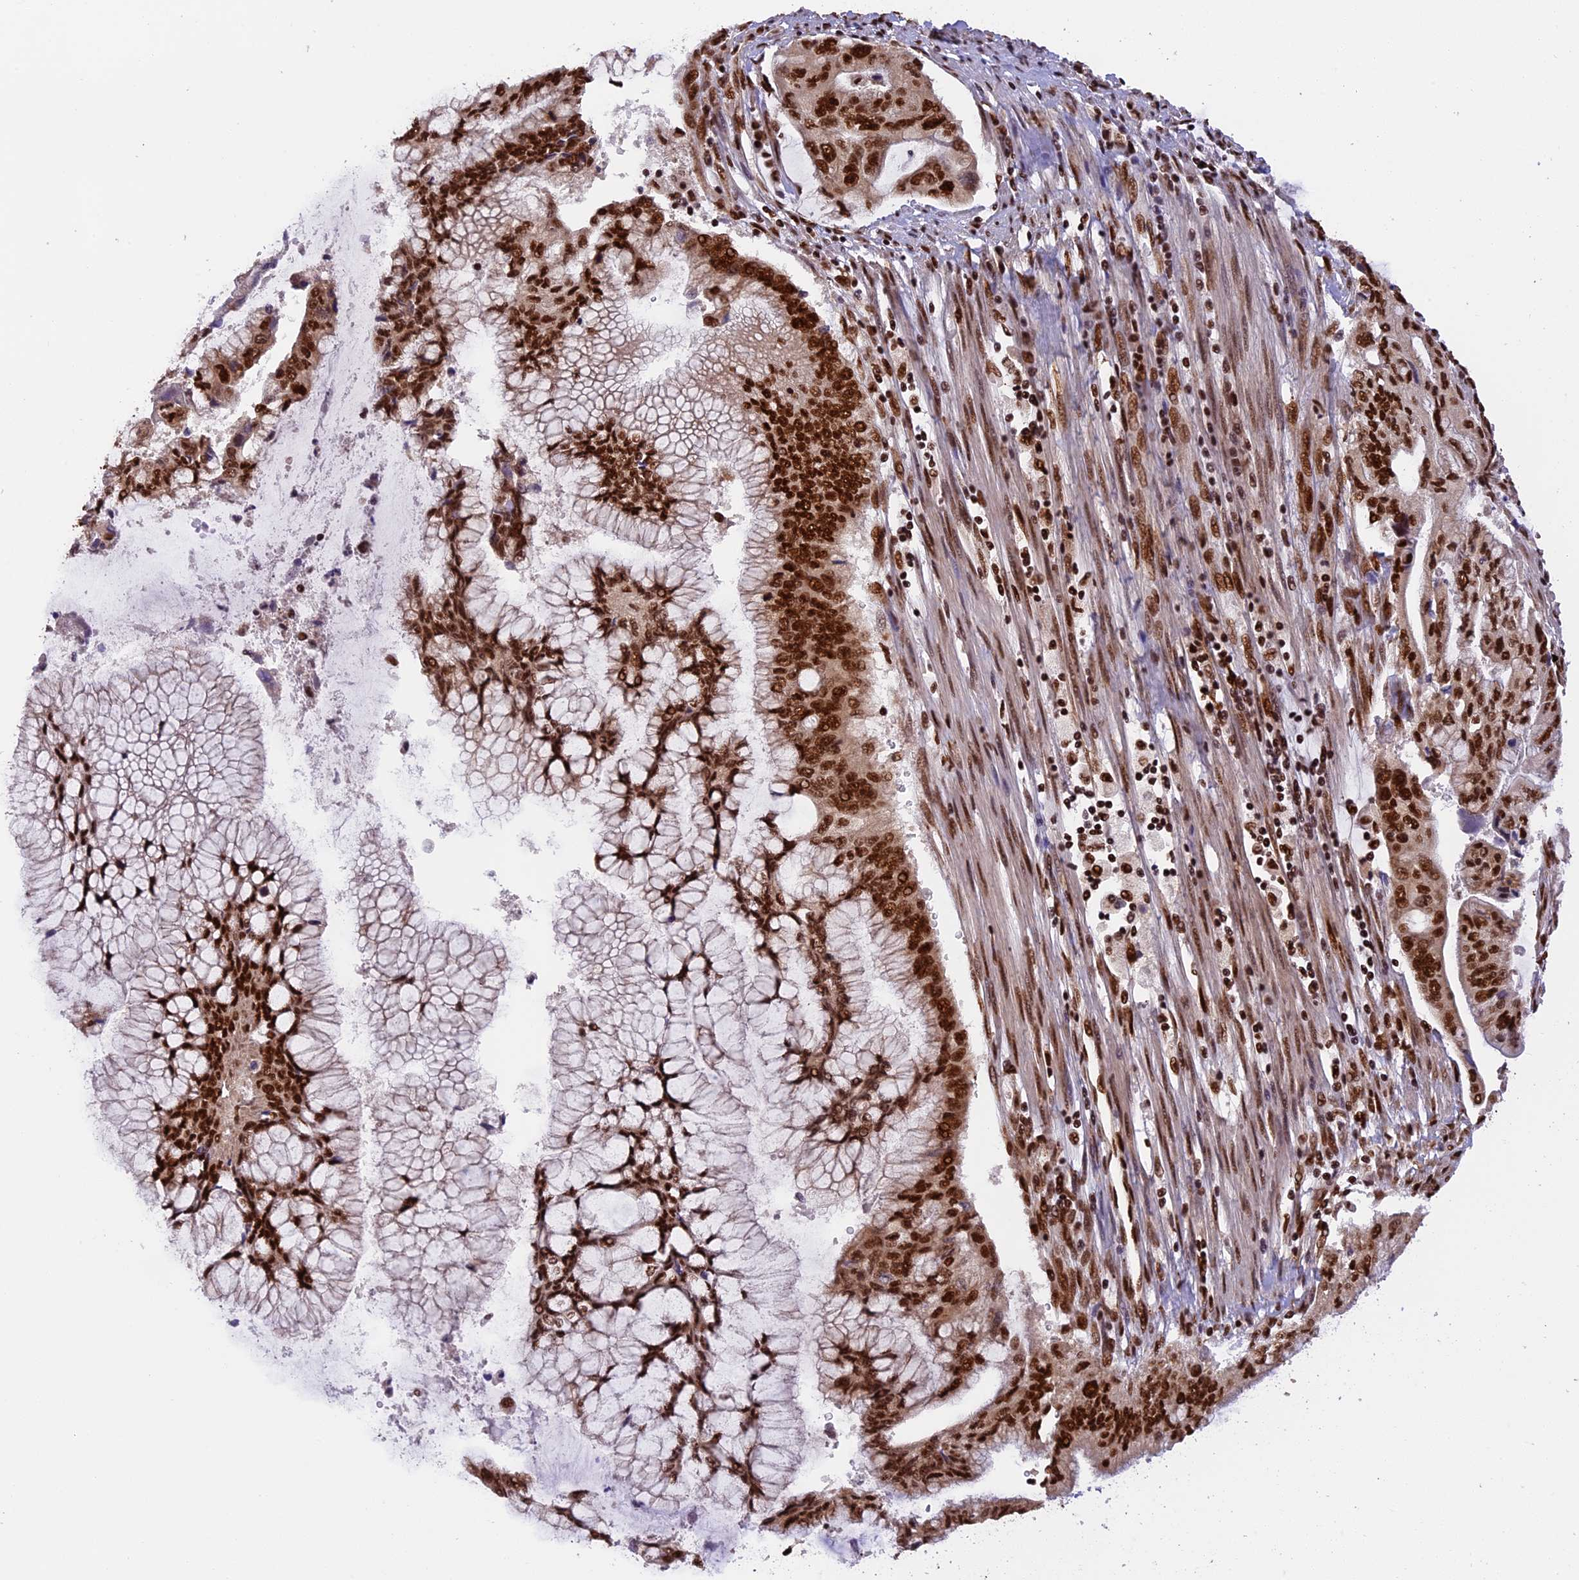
{"staining": {"intensity": "strong", "quantity": ">75%", "location": "nuclear"}, "tissue": "pancreatic cancer", "cell_type": "Tumor cells", "image_type": "cancer", "snomed": [{"axis": "morphology", "description": "Adenocarcinoma, NOS"}, {"axis": "topography", "description": "Pancreas"}], "caption": "Protein staining of pancreatic cancer (adenocarcinoma) tissue reveals strong nuclear positivity in about >75% of tumor cells. (DAB IHC, brown staining for protein, blue staining for nuclei).", "gene": "RAMAC", "patient": {"sex": "male", "age": 46}}